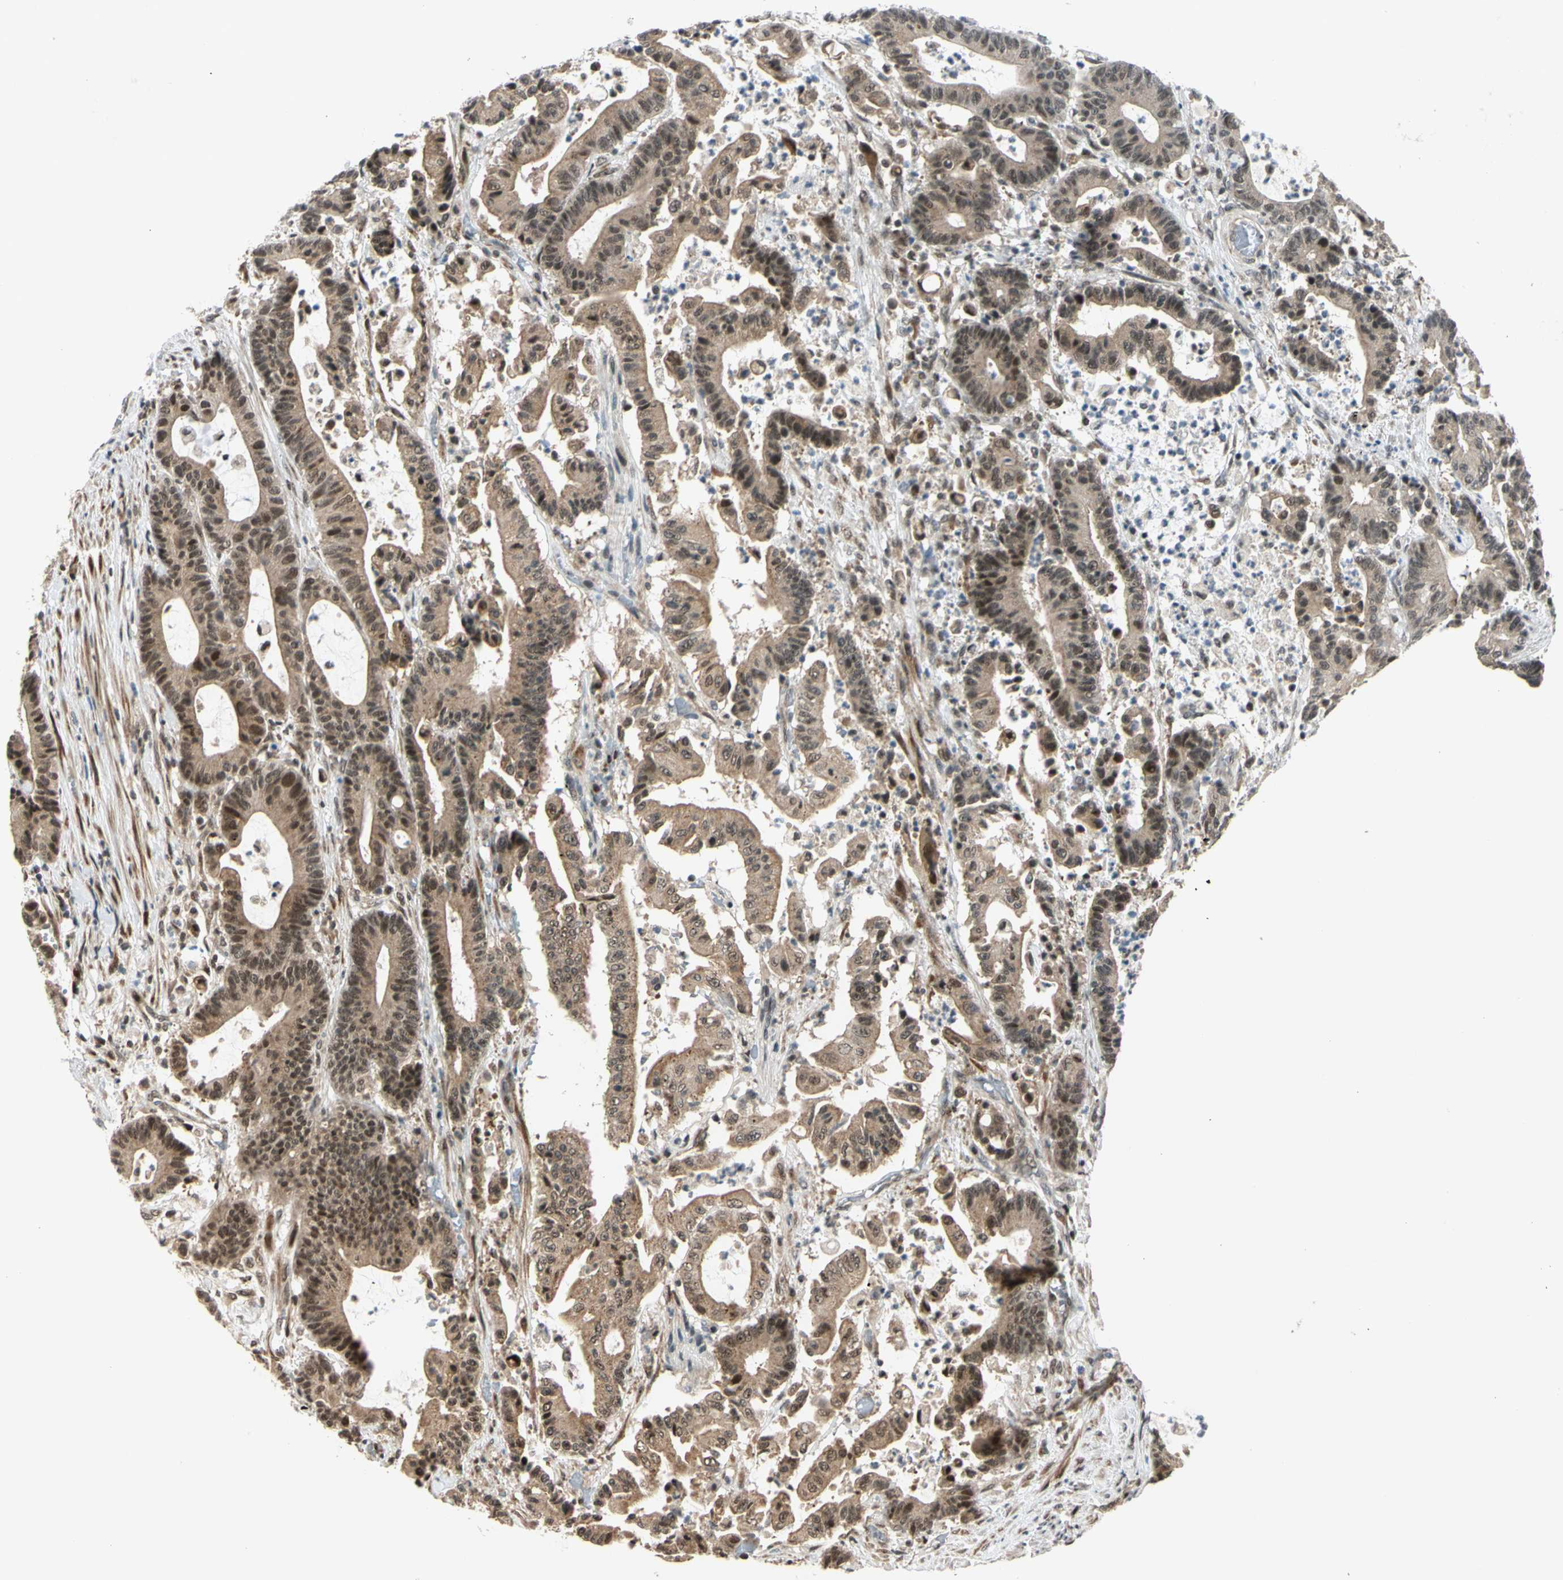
{"staining": {"intensity": "moderate", "quantity": ">75%", "location": "cytoplasmic/membranous,nuclear"}, "tissue": "colorectal cancer", "cell_type": "Tumor cells", "image_type": "cancer", "snomed": [{"axis": "morphology", "description": "Adenocarcinoma, NOS"}, {"axis": "topography", "description": "Colon"}], "caption": "Tumor cells display medium levels of moderate cytoplasmic/membranous and nuclear staining in approximately >75% of cells in colorectal cancer.", "gene": "BRMS1", "patient": {"sex": "female", "age": 84}}